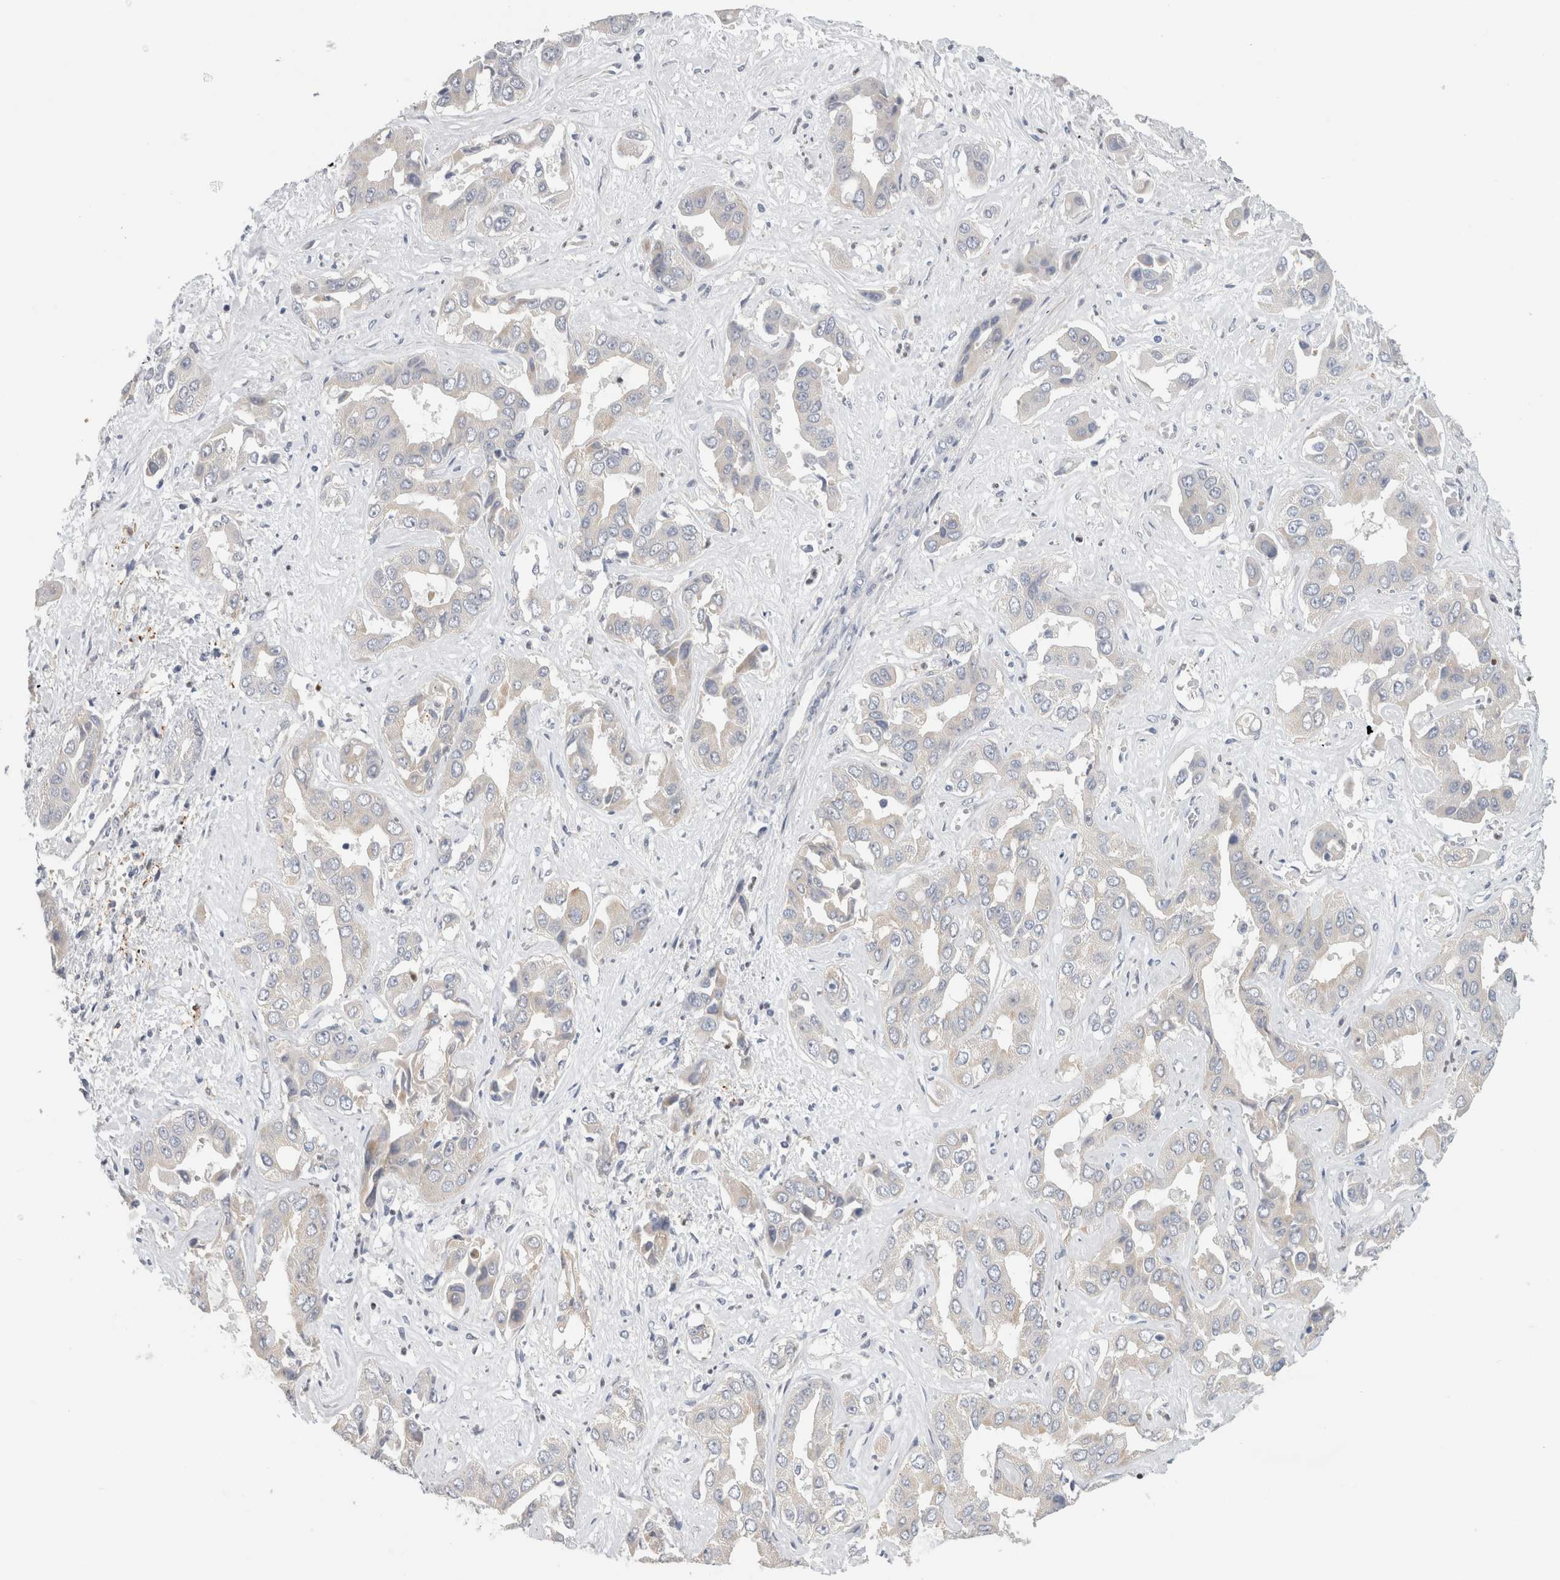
{"staining": {"intensity": "negative", "quantity": "none", "location": "none"}, "tissue": "liver cancer", "cell_type": "Tumor cells", "image_type": "cancer", "snomed": [{"axis": "morphology", "description": "Cholangiocarcinoma"}, {"axis": "topography", "description": "Liver"}], "caption": "Protein analysis of liver cholangiocarcinoma reveals no significant expression in tumor cells.", "gene": "SLC20A2", "patient": {"sex": "female", "age": 52}}